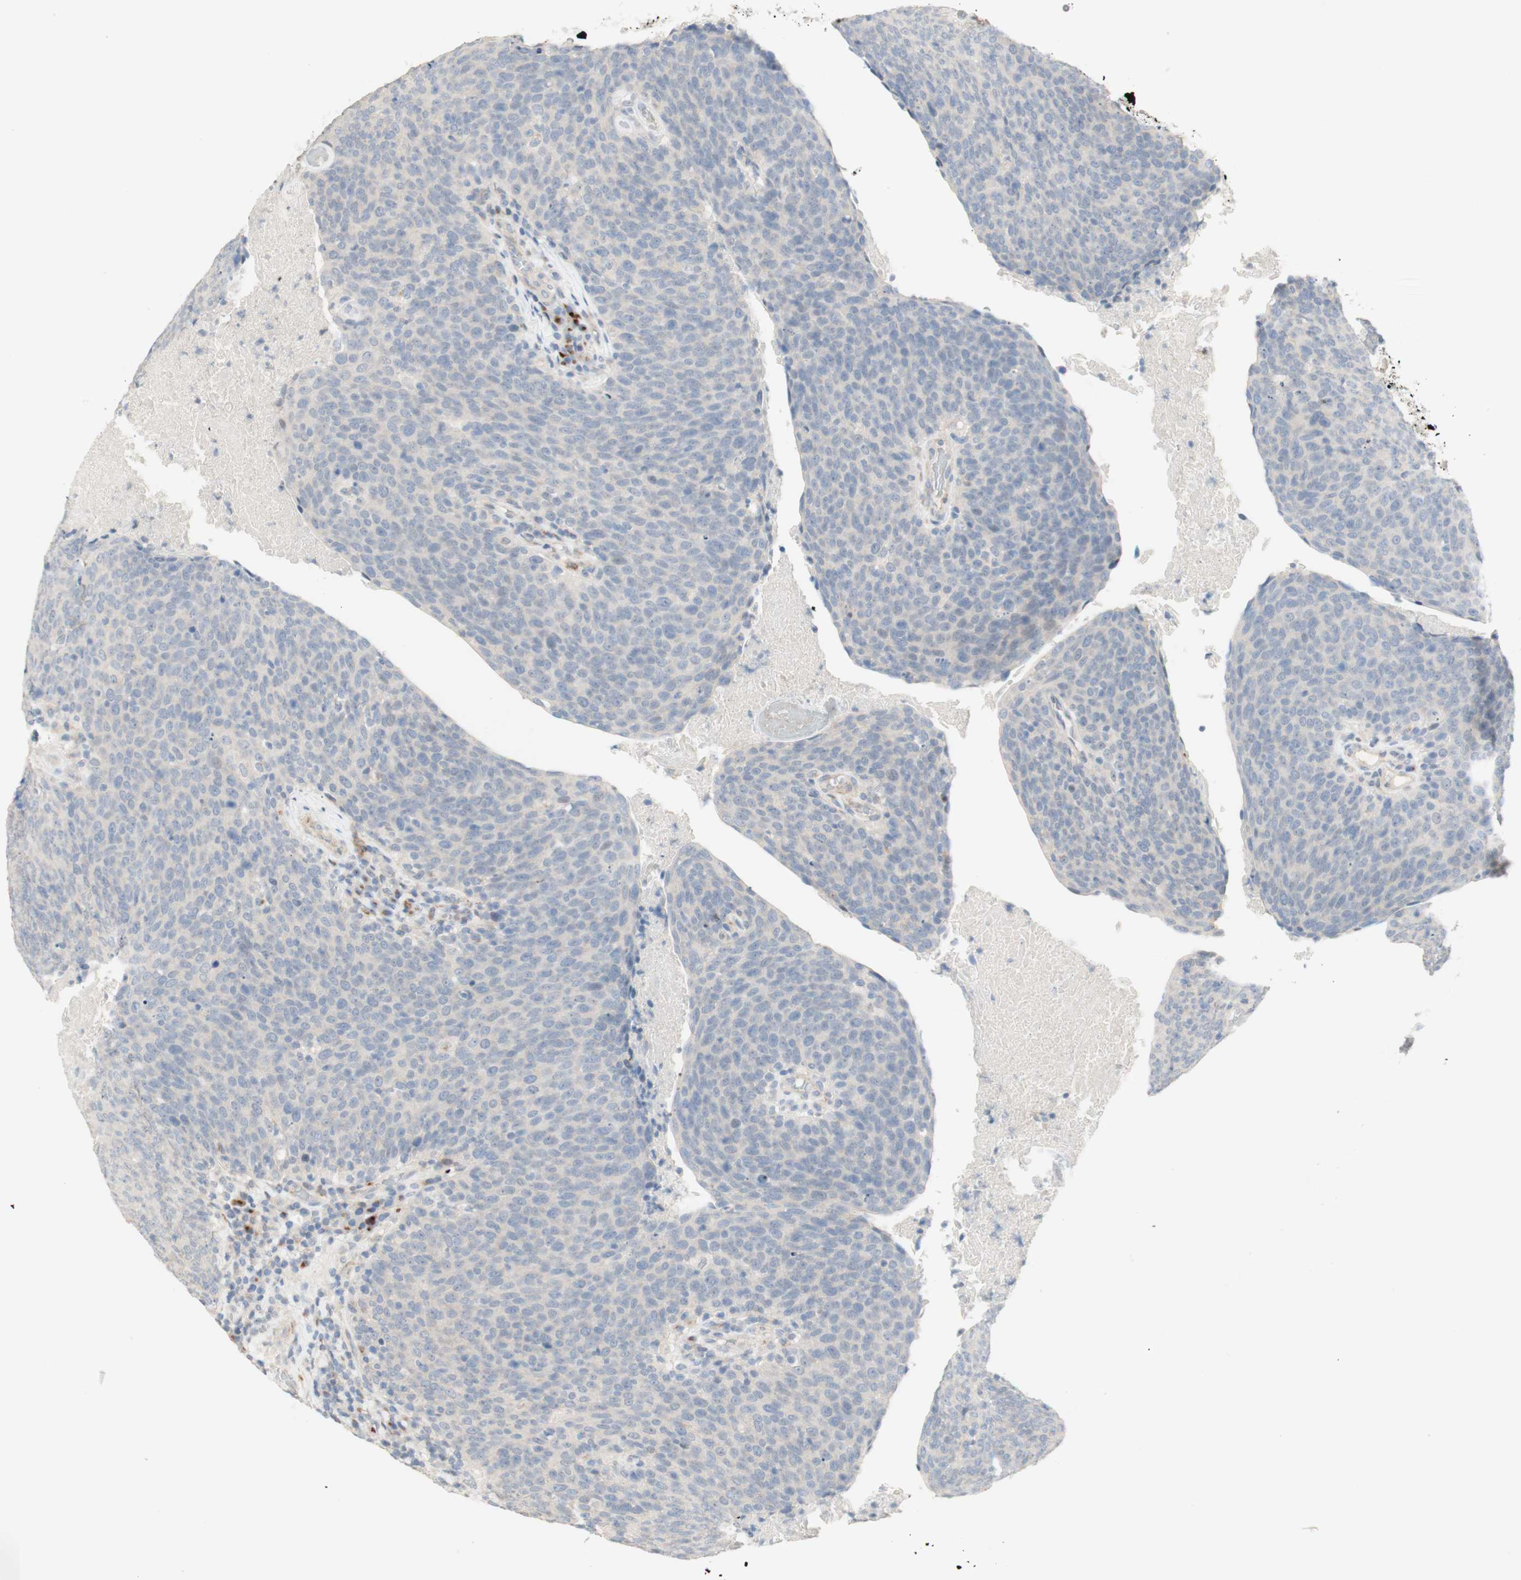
{"staining": {"intensity": "negative", "quantity": "none", "location": "none"}, "tissue": "head and neck cancer", "cell_type": "Tumor cells", "image_type": "cancer", "snomed": [{"axis": "morphology", "description": "Squamous cell carcinoma, NOS"}, {"axis": "morphology", "description": "Squamous cell carcinoma, metastatic, NOS"}, {"axis": "topography", "description": "Lymph node"}, {"axis": "topography", "description": "Head-Neck"}], "caption": "Image shows no protein expression in tumor cells of head and neck cancer (squamous cell carcinoma) tissue.", "gene": "MANEA", "patient": {"sex": "male", "age": 62}}